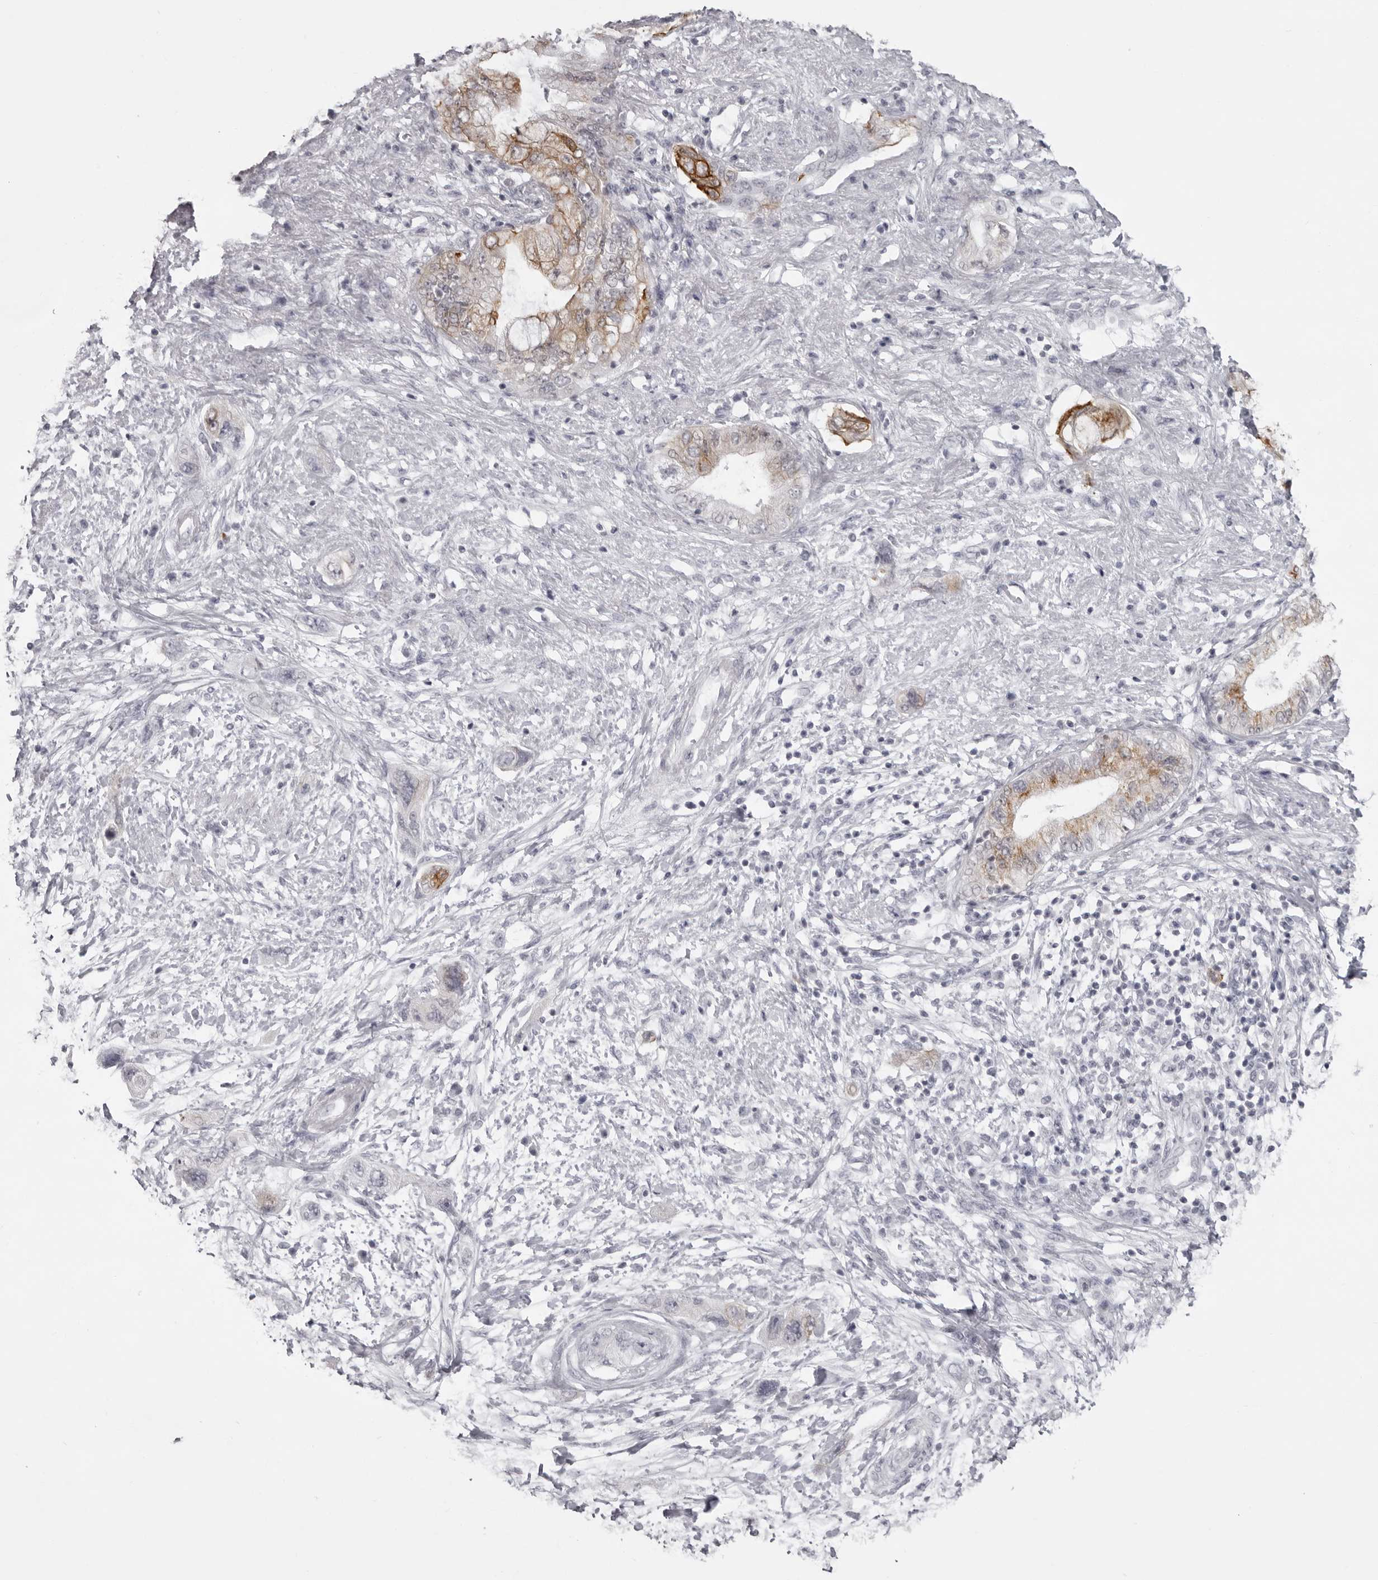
{"staining": {"intensity": "moderate", "quantity": "<25%", "location": "cytoplasmic/membranous"}, "tissue": "pancreatic cancer", "cell_type": "Tumor cells", "image_type": "cancer", "snomed": [{"axis": "morphology", "description": "Adenocarcinoma, NOS"}, {"axis": "topography", "description": "Pancreas"}], "caption": "Pancreatic adenocarcinoma stained with DAB (3,3'-diaminobenzidine) IHC displays low levels of moderate cytoplasmic/membranous positivity in about <25% of tumor cells.", "gene": "NUDT18", "patient": {"sex": "female", "age": 73}}